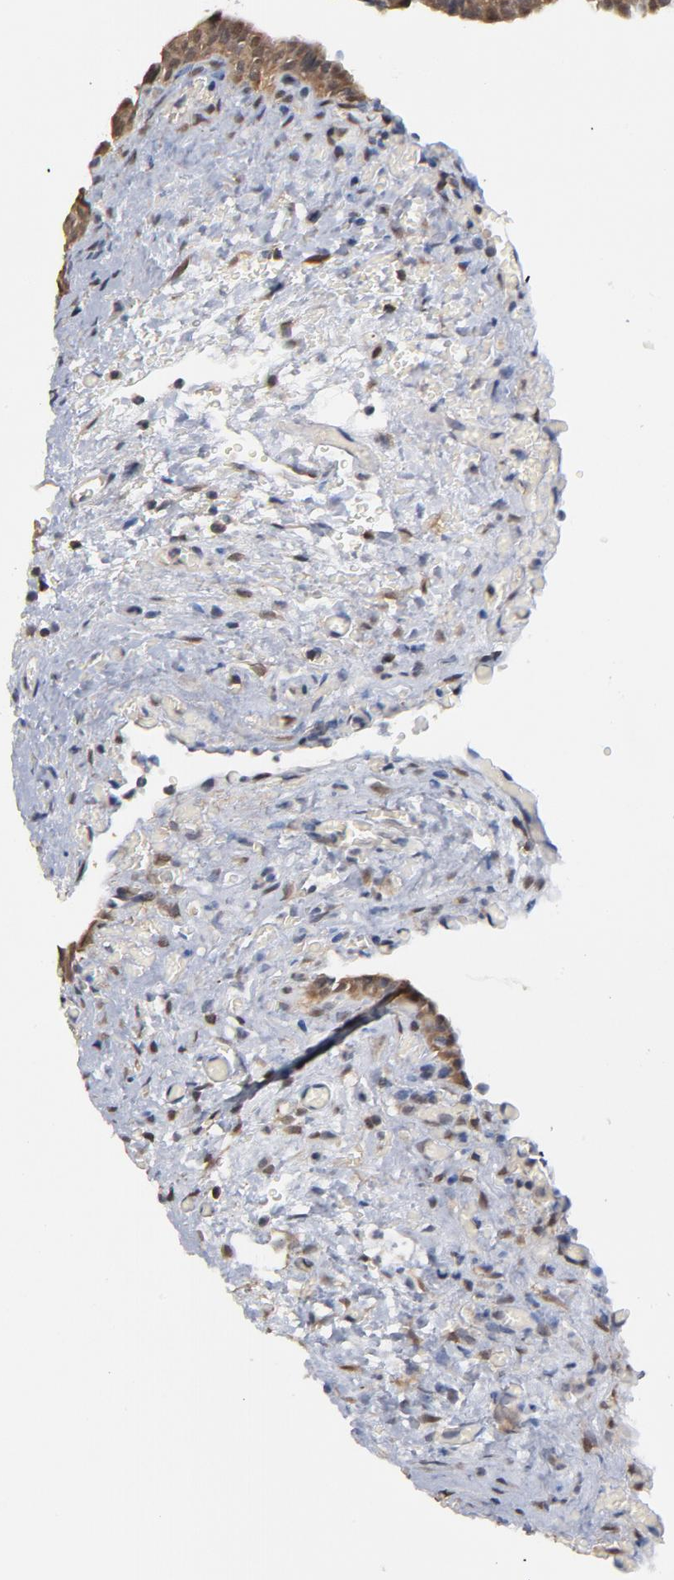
{"staining": {"intensity": "moderate", "quantity": ">75%", "location": "cytoplasmic/membranous"}, "tissue": "urinary bladder", "cell_type": "Urothelial cells", "image_type": "normal", "snomed": [{"axis": "morphology", "description": "Normal tissue, NOS"}, {"axis": "morphology", "description": "Dysplasia, NOS"}, {"axis": "topography", "description": "Urinary bladder"}], "caption": "Human urinary bladder stained for a protein (brown) demonstrates moderate cytoplasmic/membranous positive positivity in about >75% of urothelial cells.", "gene": "MIF", "patient": {"sex": "male", "age": 35}}